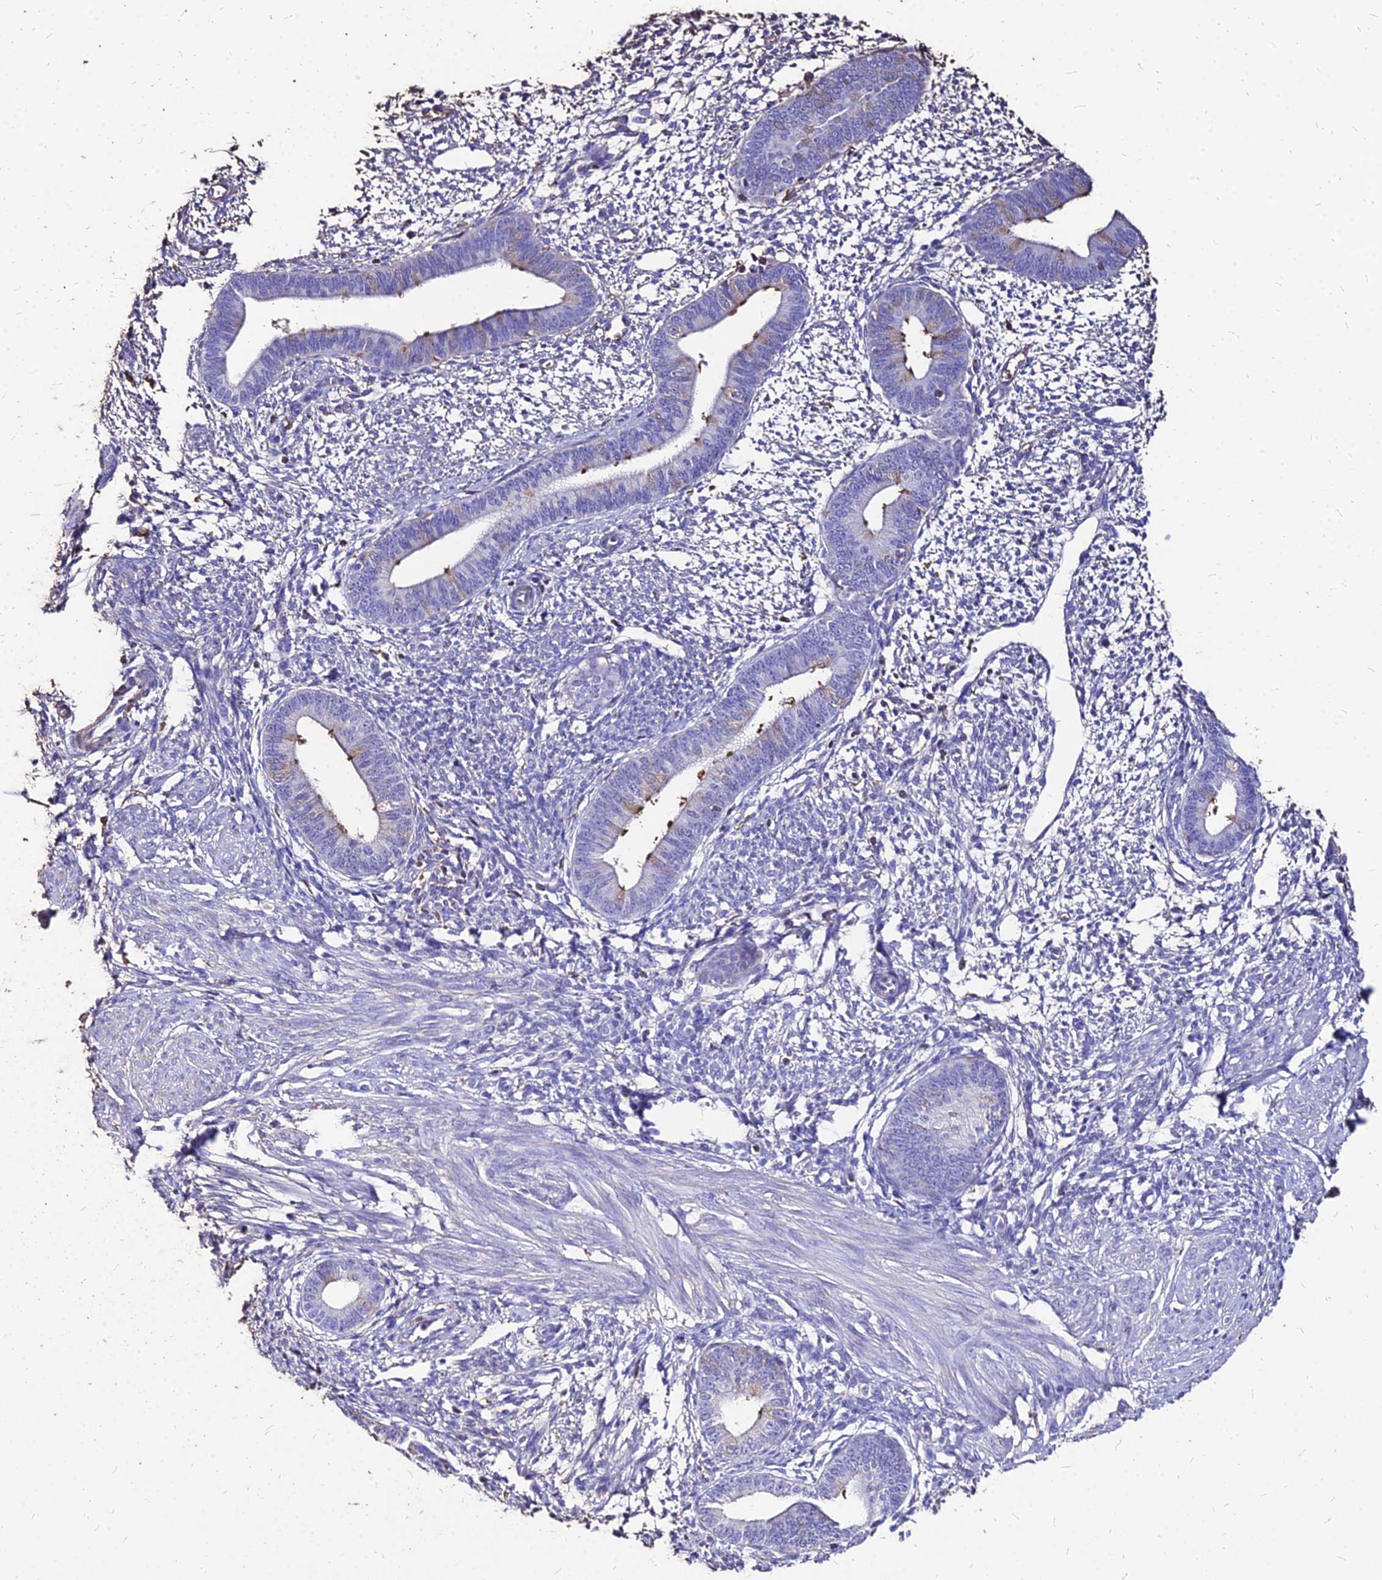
{"staining": {"intensity": "negative", "quantity": "none", "location": "none"}, "tissue": "endometrium", "cell_type": "Cells in endometrial stroma", "image_type": "normal", "snomed": [{"axis": "morphology", "description": "Normal tissue, NOS"}, {"axis": "topography", "description": "Endometrium"}], "caption": "IHC of unremarkable endometrium reveals no expression in cells in endometrial stroma.", "gene": "NME5", "patient": {"sex": "female", "age": 46}}